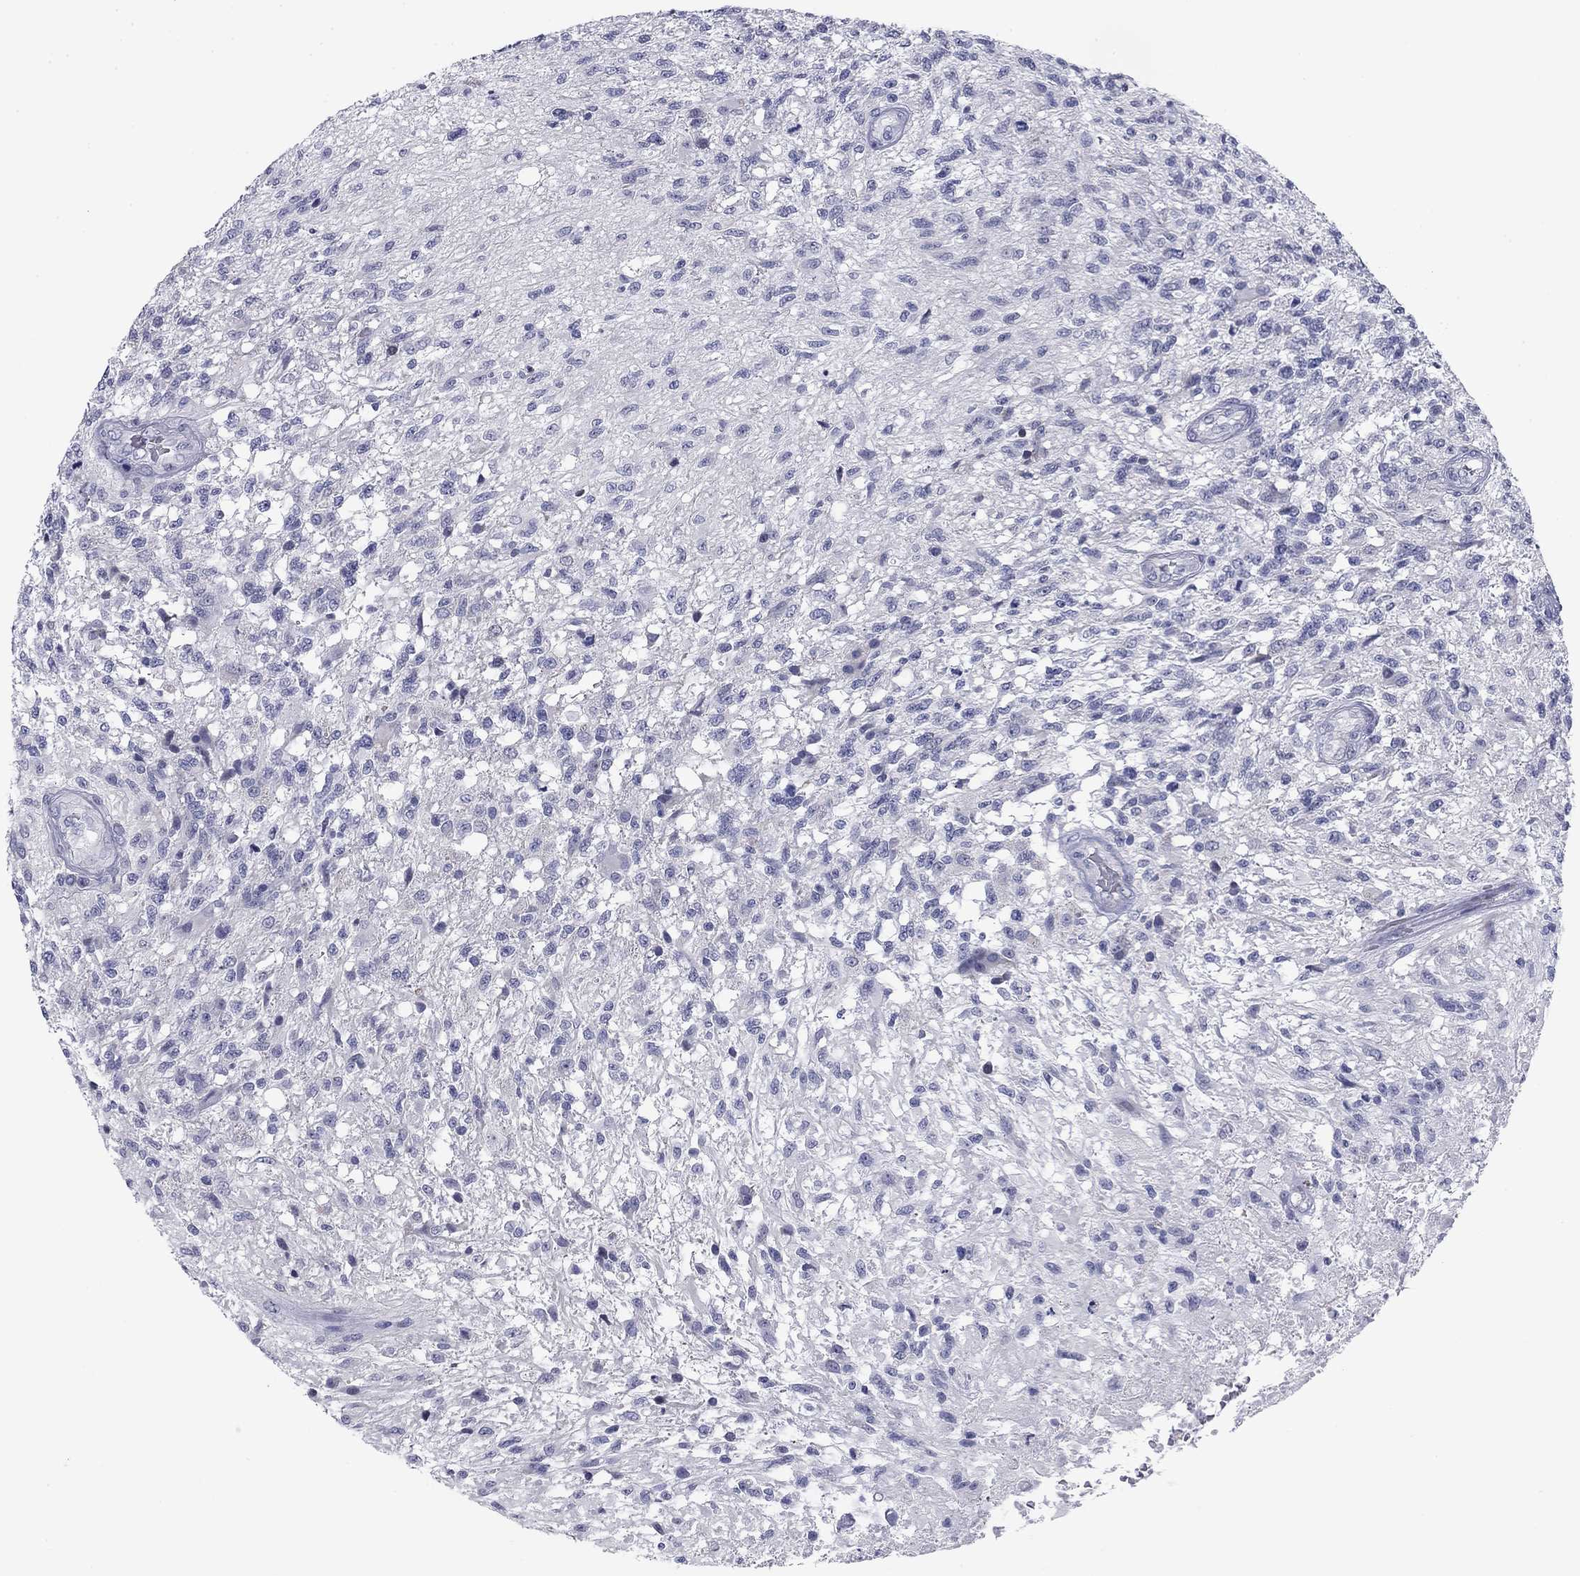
{"staining": {"intensity": "negative", "quantity": "none", "location": "none"}, "tissue": "glioma", "cell_type": "Tumor cells", "image_type": "cancer", "snomed": [{"axis": "morphology", "description": "Glioma, malignant, High grade"}, {"axis": "topography", "description": "Brain"}], "caption": "Tumor cells are negative for protein expression in human glioma.", "gene": "PRPH", "patient": {"sex": "male", "age": 56}}